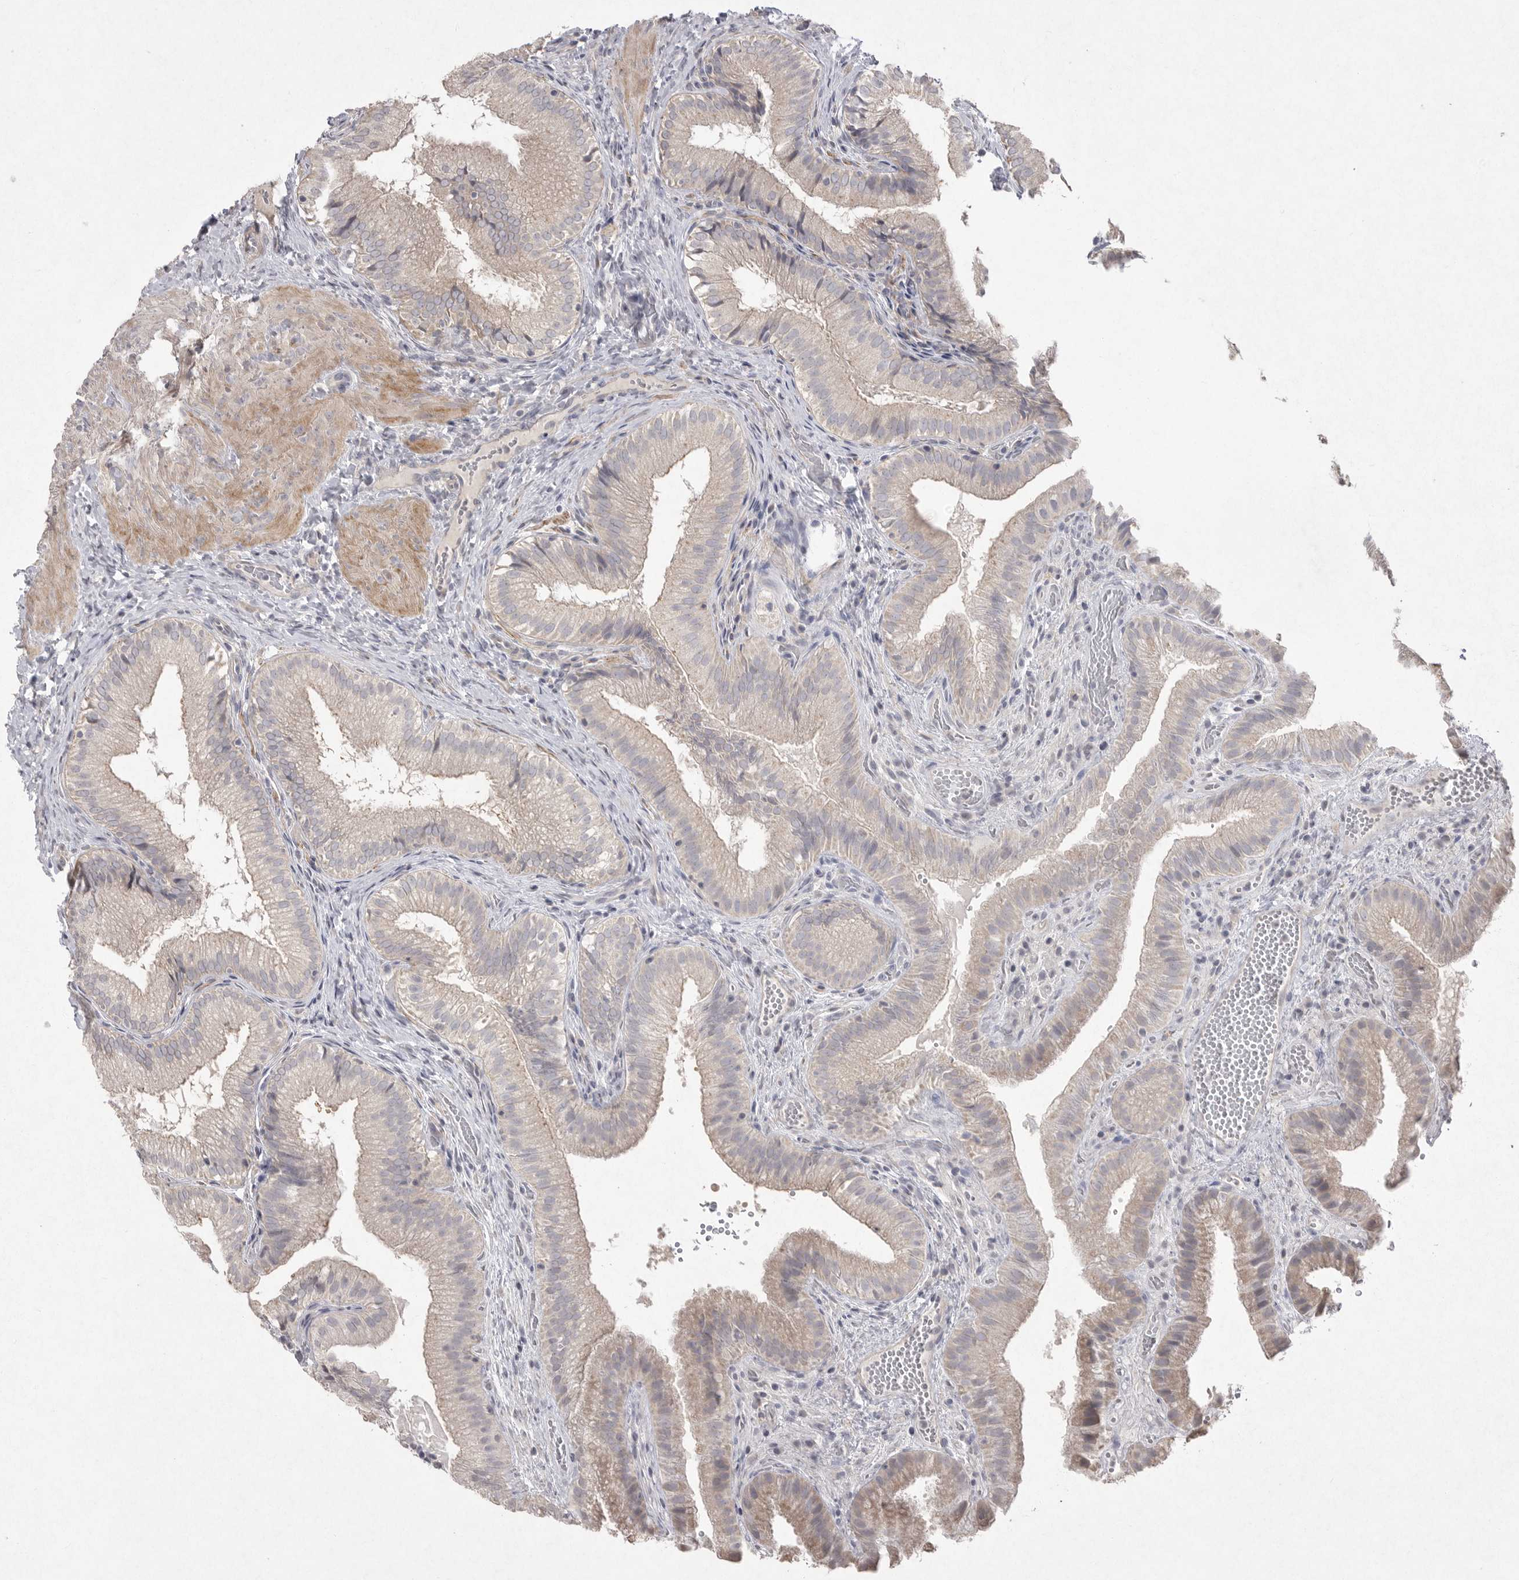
{"staining": {"intensity": "negative", "quantity": "none", "location": "none"}, "tissue": "gallbladder", "cell_type": "Glandular cells", "image_type": "normal", "snomed": [{"axis": "morphology", "description": "Normal tissue, NOS"}, {"axis": "topography", "description": "Gallbladder"}], "caption": "Photomicrograph shows no significant protein expression in glandular cells of benign gallbladder. The staining was performed using DAB (3,3'-diaminobenzidine) to visualize the protein expression in brown, while the nuclei were stained in blue with hematoxylin (Magnification: 20x).", "gene": "VANGL2", "patient": {"sex": "female", "age": 30}}